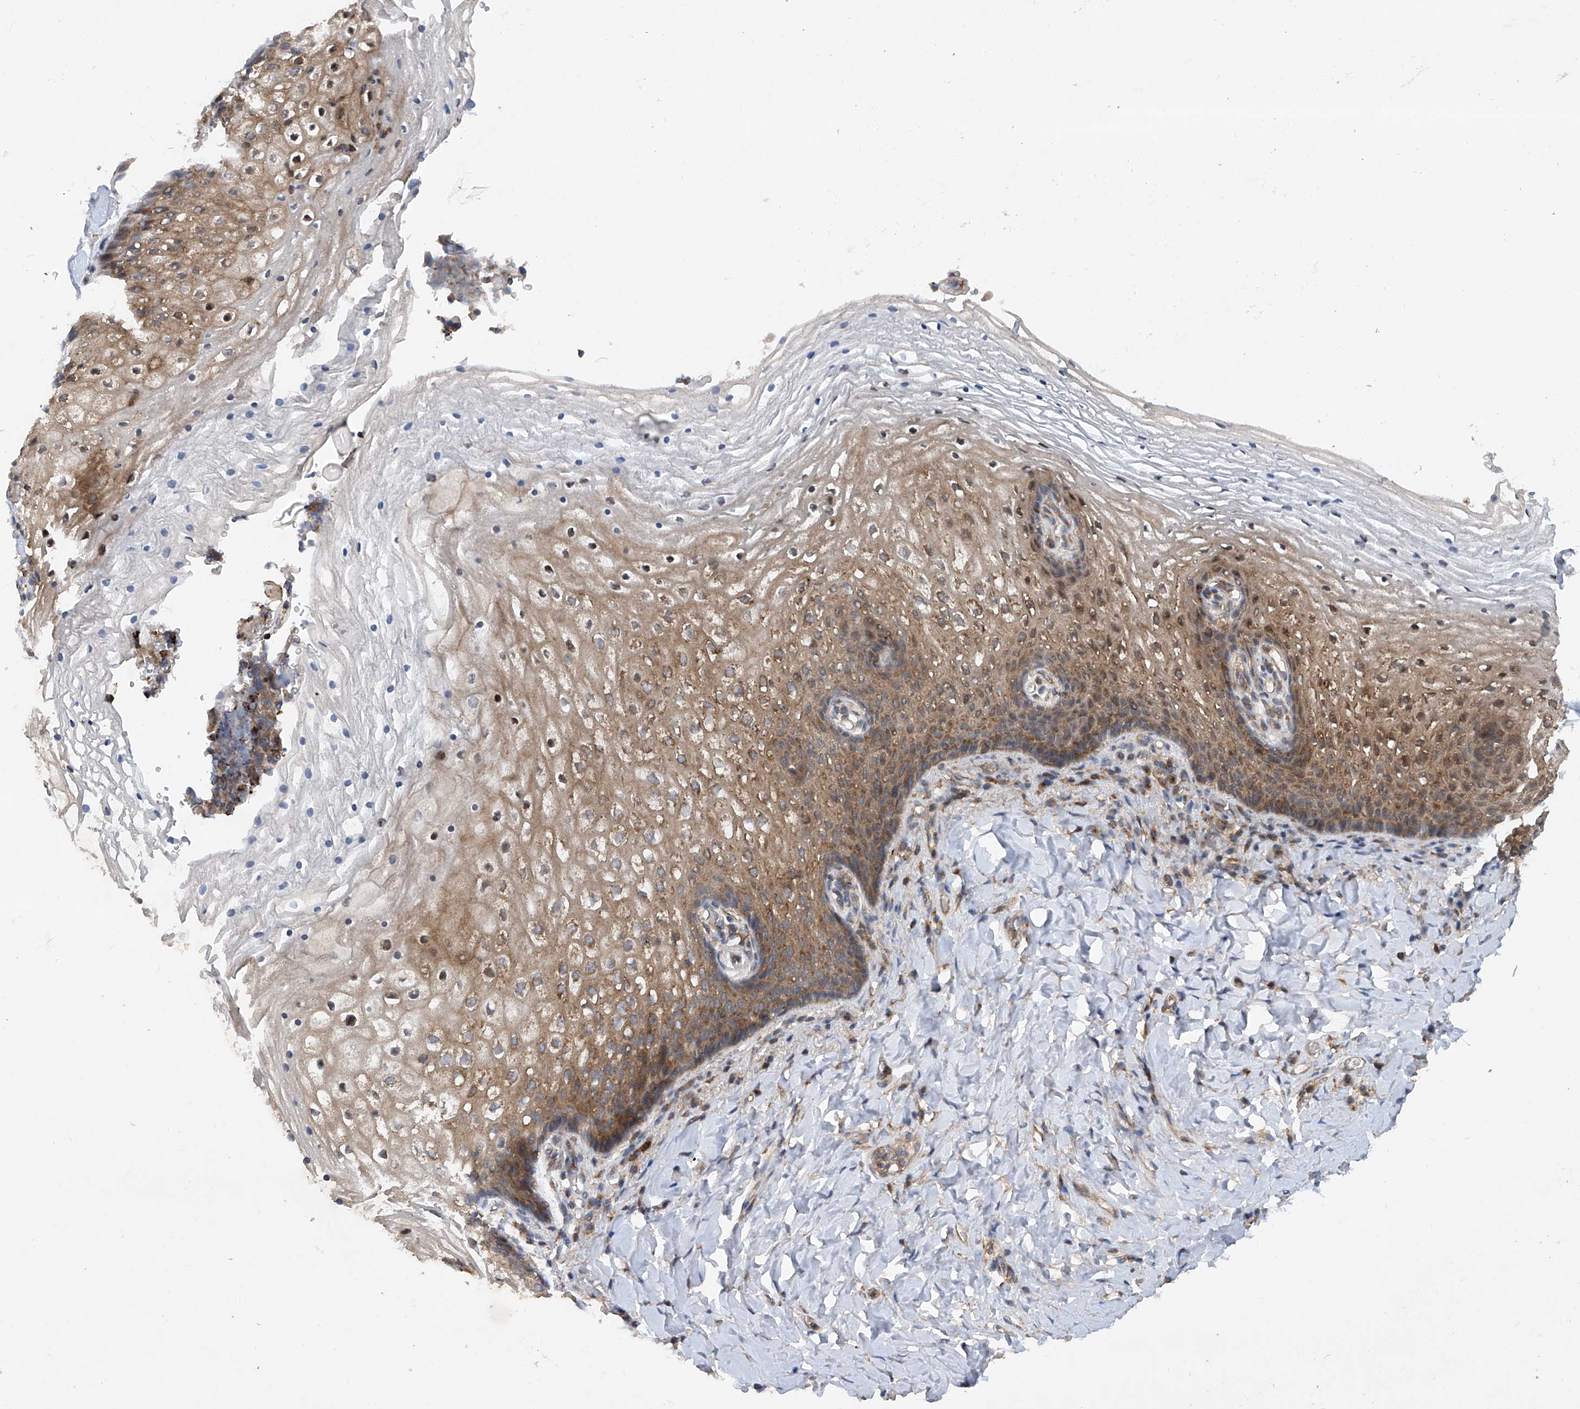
{"staining": {"intensity": "moderate", "quantity": ">75%", "location": "cytoplasmic/membranous,nuclear"}, "tissue": "vagina", "cell_type": "Squamous epithelial cells", "image_type": "normal", "snomed": [{"axis": "morphology", "description": "Normal tissue, NOS"}, {"axis": "topography", "description": "Vagina"}], "caption": "High-magnification brightfield microscopy of normal vagina stained with DAB (3,3'-diaminobenzidine) (brown) and counterstained with hematoxylin (blue). squamous epithelial cells exhibit moderate cytoplasmic/membranous,nuclear staining is seen in approximately>75% of cells. (Brightfield microscopy of DAB IHC at high magnification).", "gene": "SMAP1", "patient": {"sex": "female", "age": 60}}